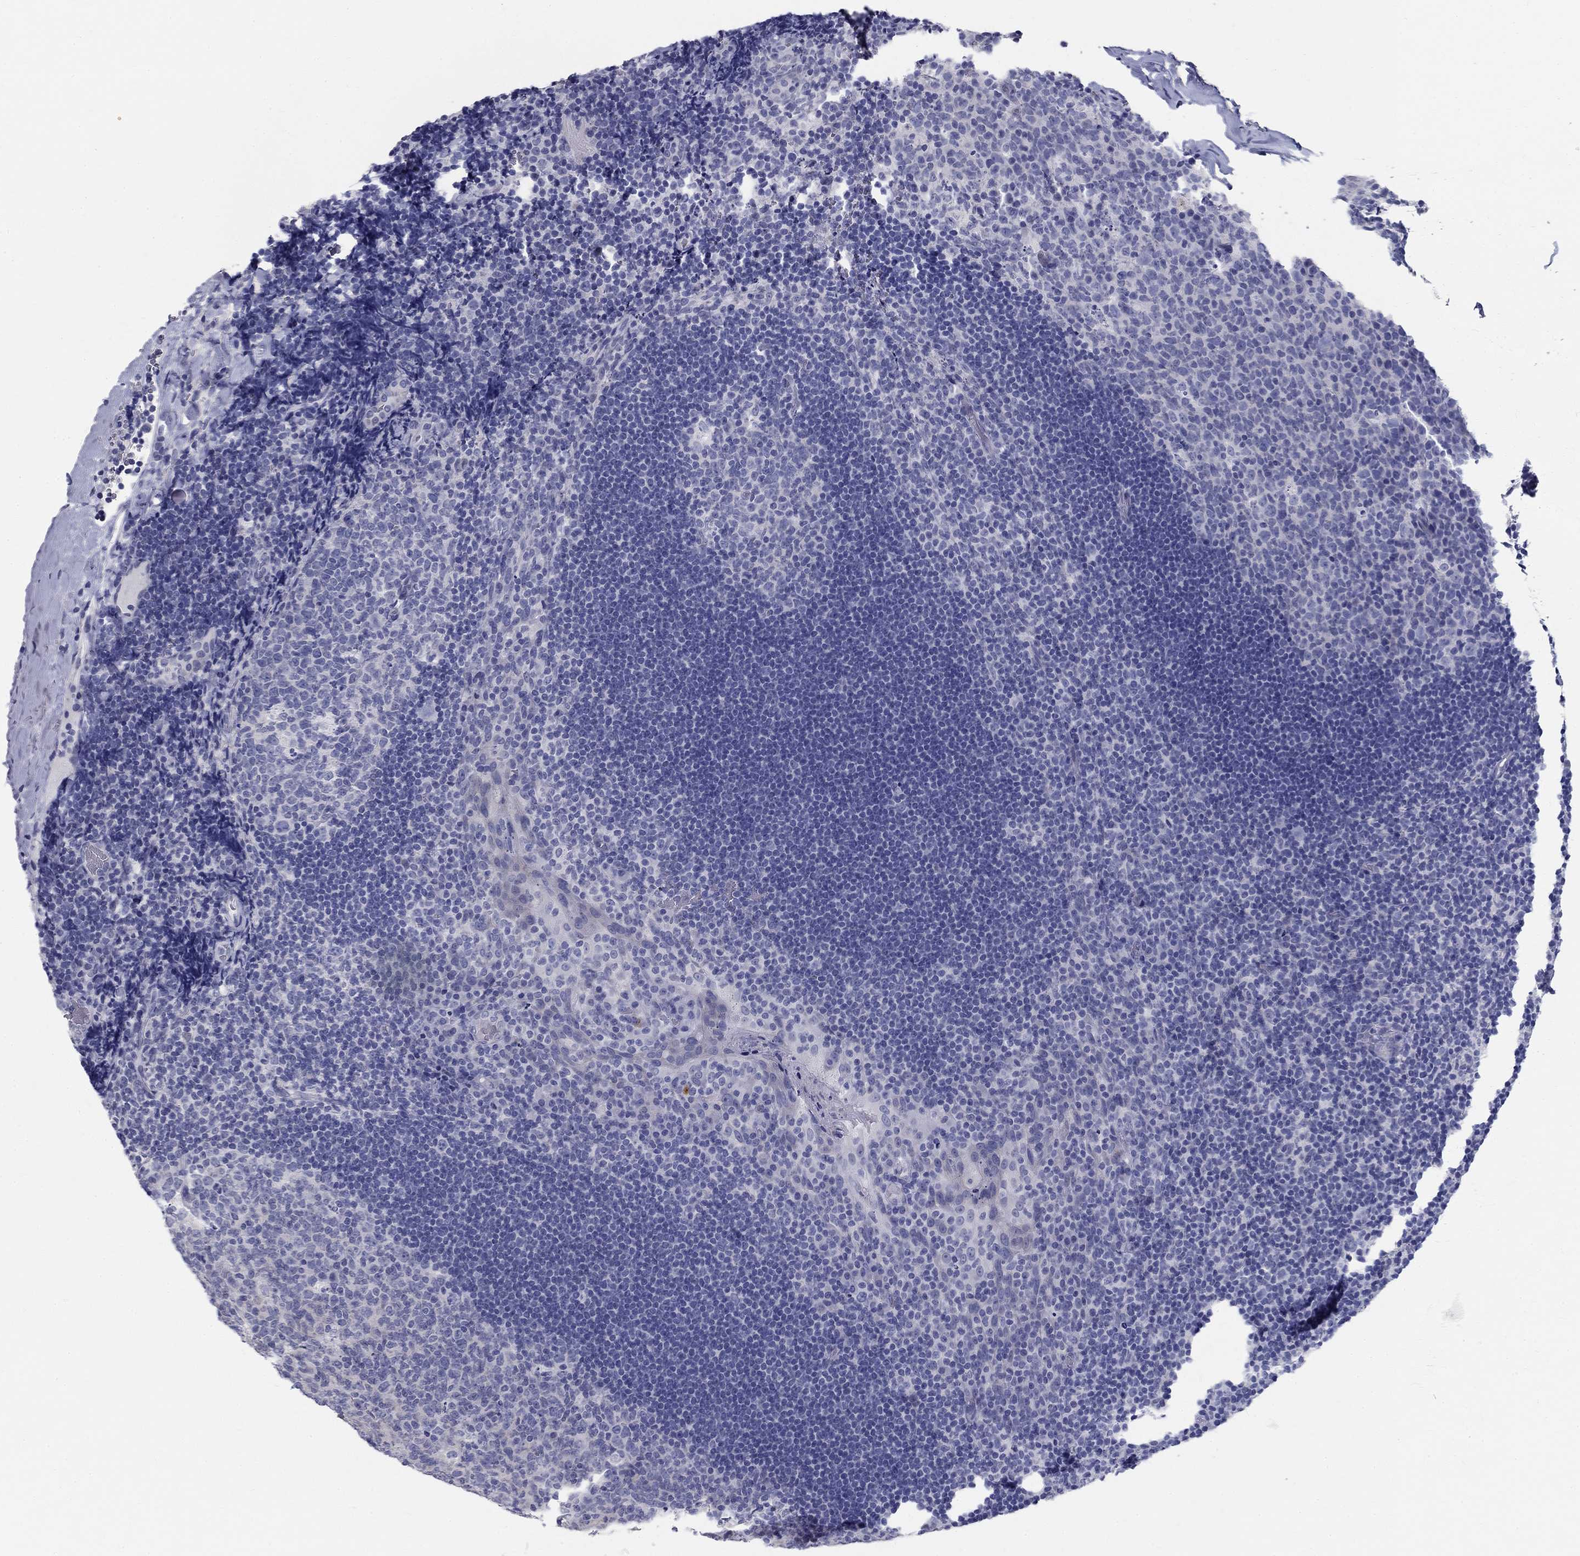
{"staining": {"intensity": "negative", "quantity": "none", "location": "none"}, "tissue": "tonsil", "cell_type": "Germinal center cells", "image_type": "normal", "snomed": [{"axis": "morphology", "description": "Normal tissue, NOS"}, {"axis": "topography", "description": "Tonsil"}], "caption": "Immunohistochemistry (IHC) of unremarkable human tonsil displays no expression in germinal center cells.", "gene": "TGM4", "patient": {"sex": "male", "age": 17}}